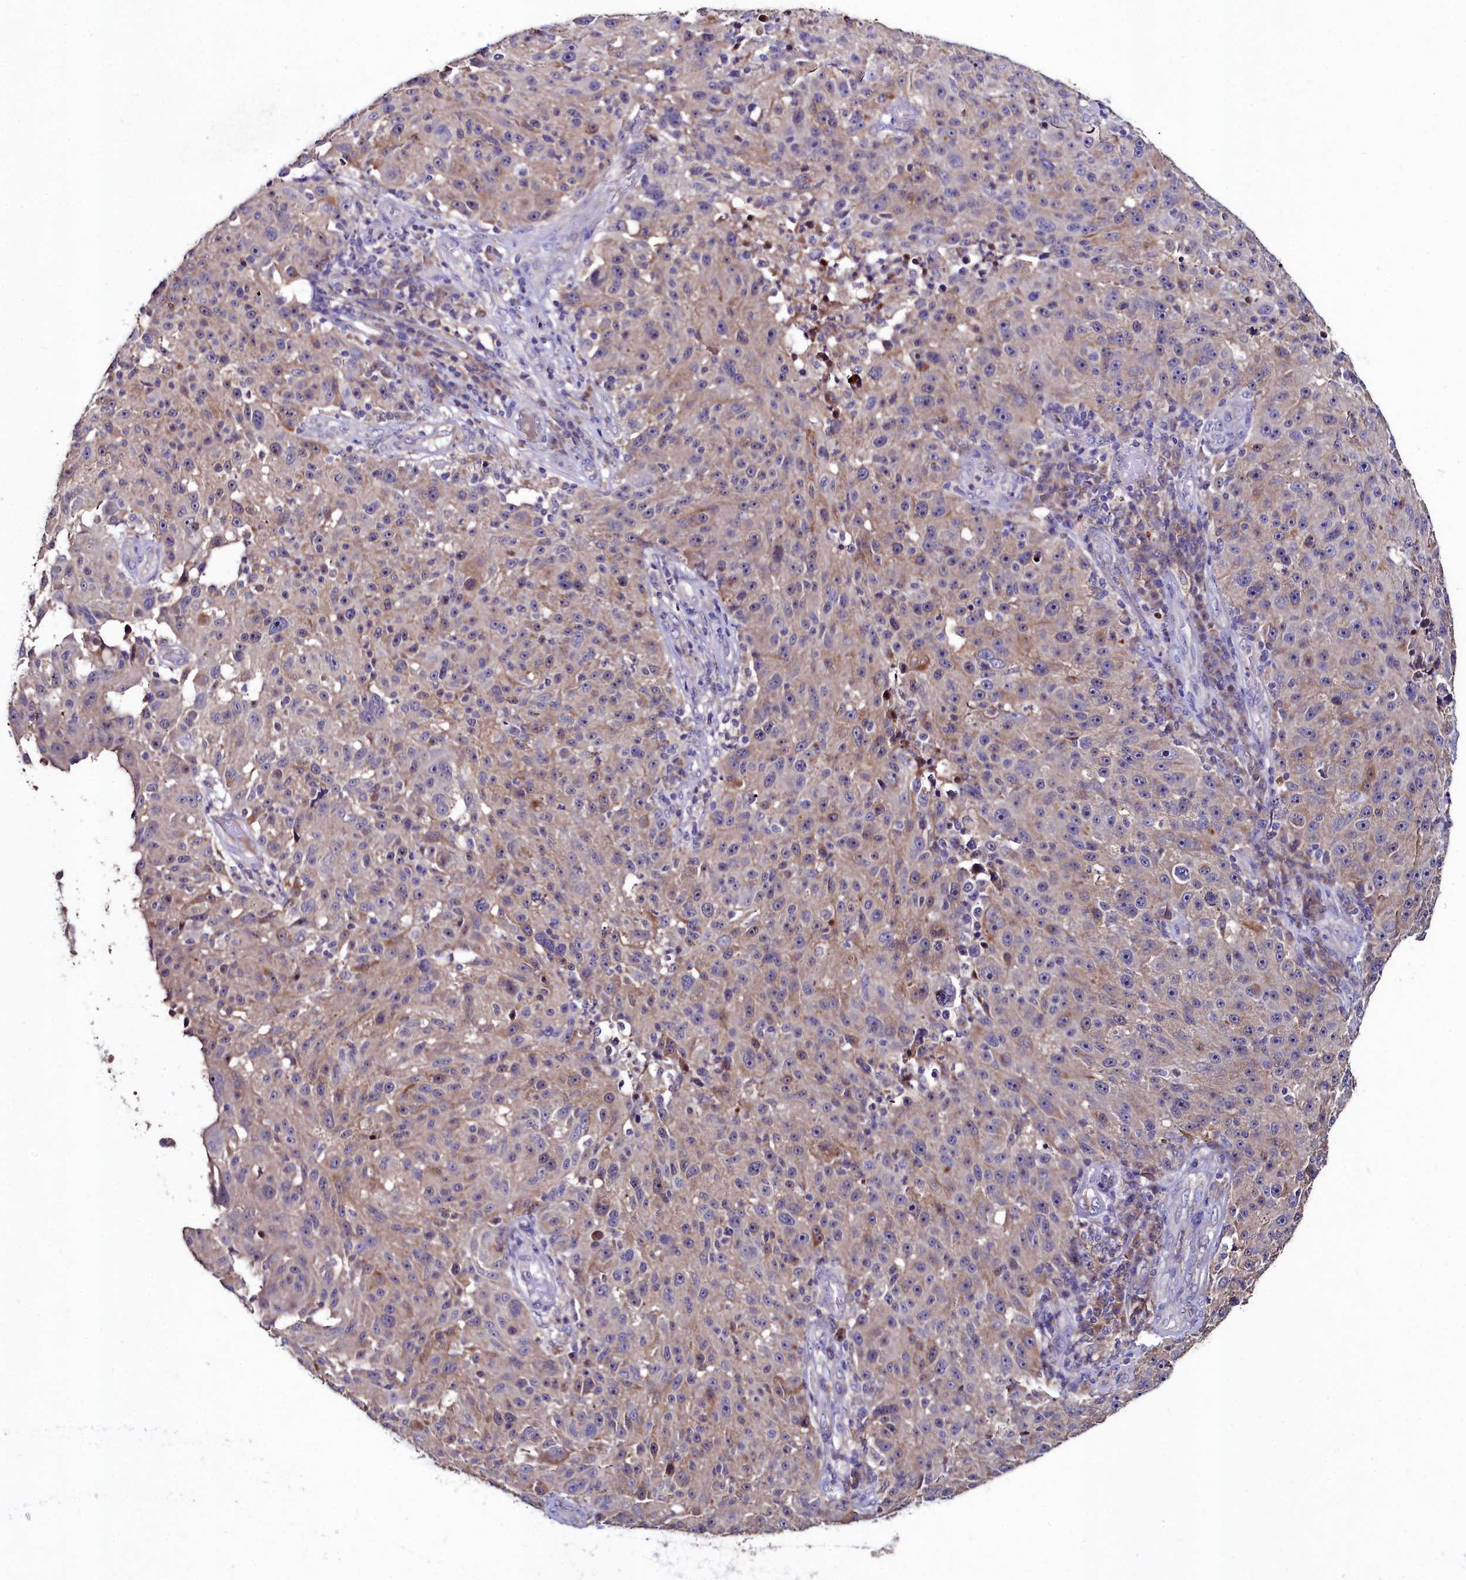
{"staining": {"intensity": "weak", "quantity": "<25%", "location": "cytoplasmic/membranous,nuclear"}, "tissue": "melanoma", "cell_type": "Tumor cells", "image_type": "cancer", "snomed": [{"axis": "morphology", "description": "Malignant melanoma, NOS"}, {"axis": "topography", "description": "Skin"}], "caption": "IHC histopathology image of neoplastic tissue: human malignant melanoma stained with DAB reveals no significant protein positivity in tumor cells.", "gene": "AMBRA1", "patient": {"sex": "male", "age": 53}}